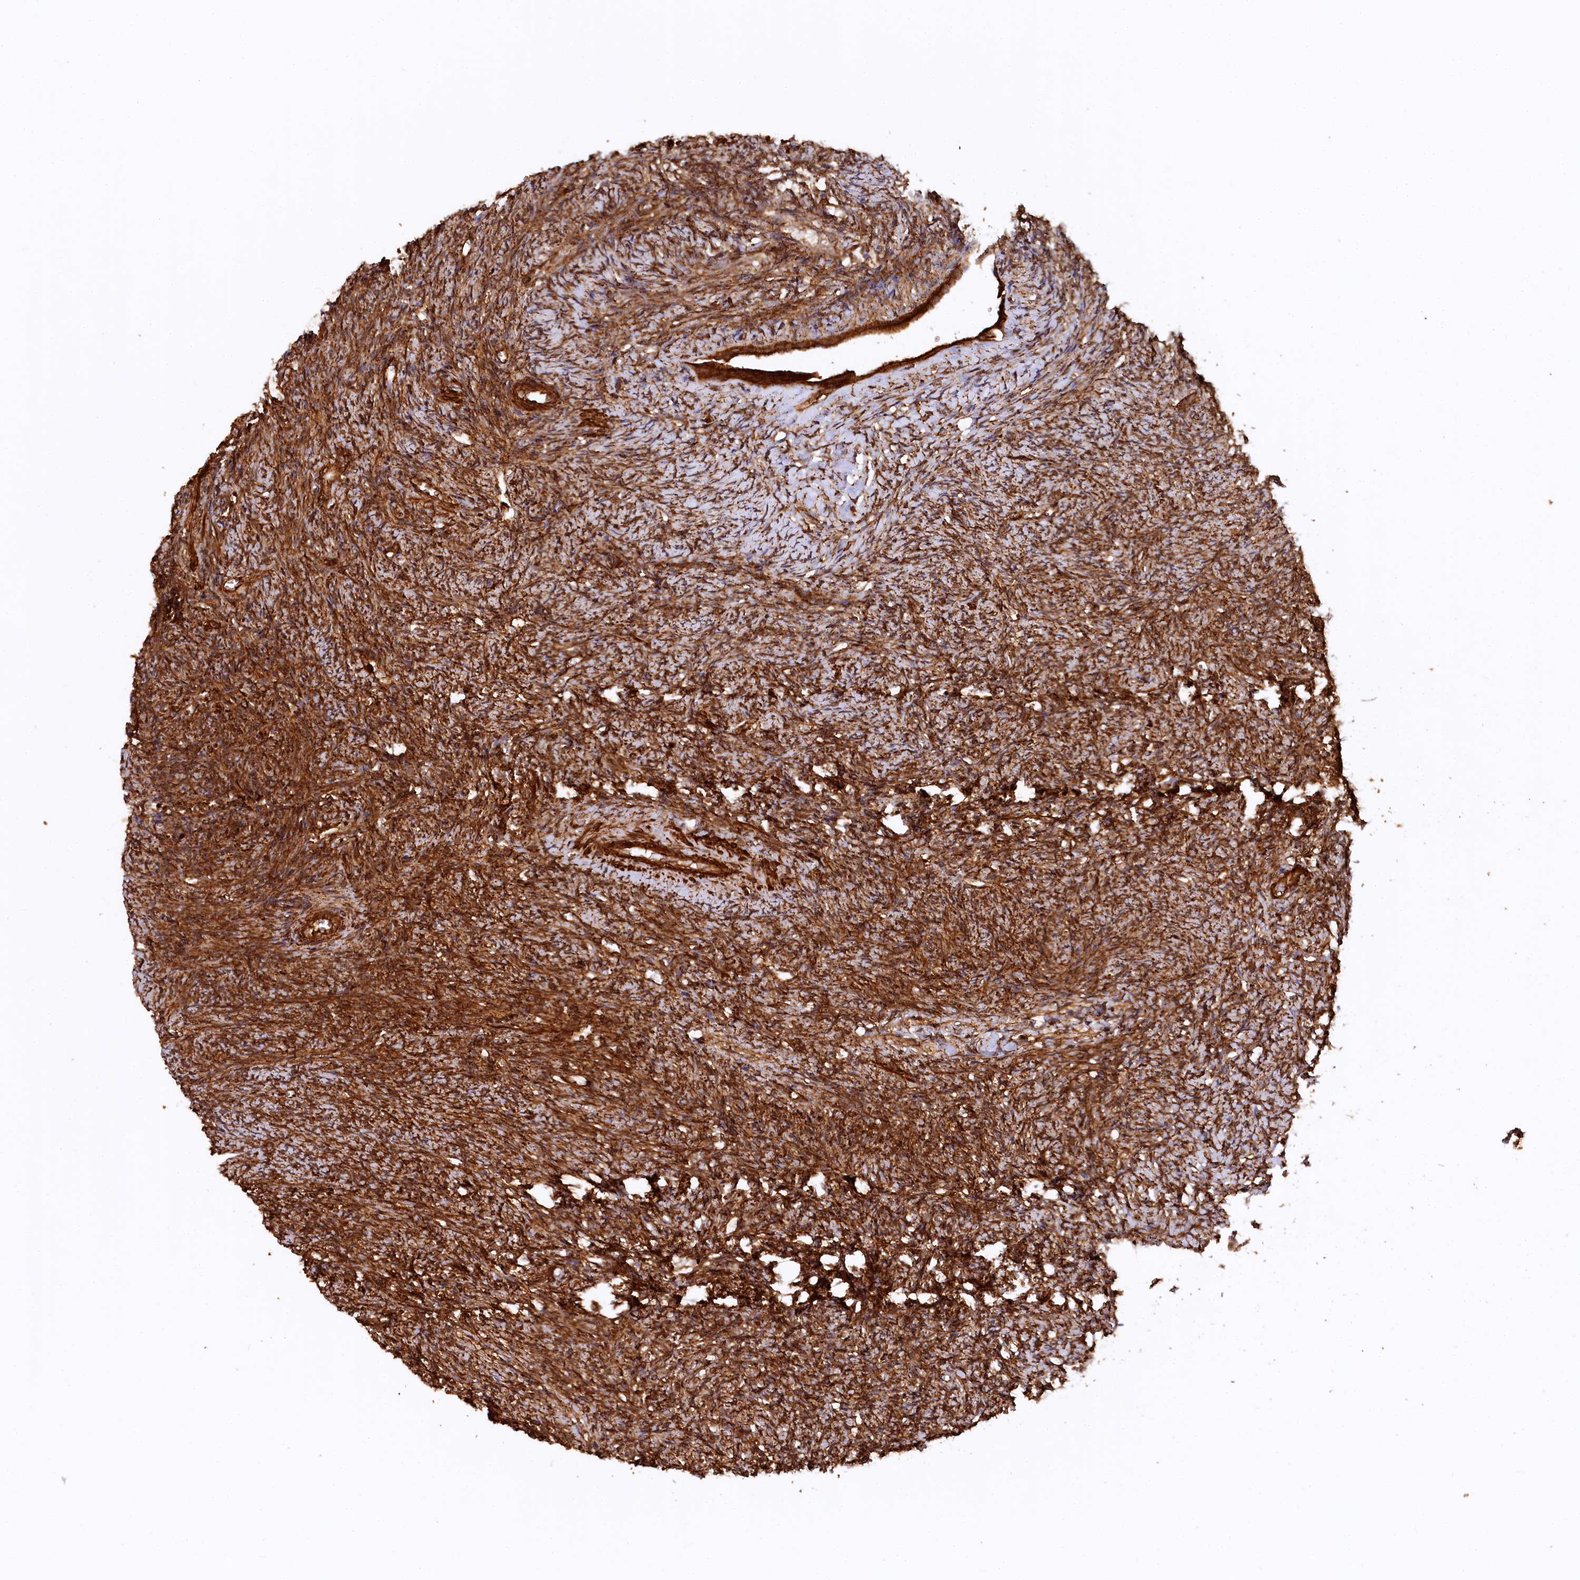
{"staining": {"intensity": "strong", "quantity": ">75%", "location": "cytoplasmic/membranous"}, "tissue": "ovary", "cell_type": "Ovarian stroma cells", "image_type": "normal", "snomed": [{"axis": "morphology", "description": "Normal tissue, NOS"}, {"axis": "topography", "description": "Ovary"}], "caption": "A micrograph of human ovary stained for a protein shows strong cytoplasmic/membranous brown staining in ovarian stroma cells. The staining was performed using DAB to visualize the protein expression in brown, while the nuclei were stained in blue with hematoxylin (Magnification: 20x).", "gene": "STUB1", "patient": {"sex": "female", "age": 41}}